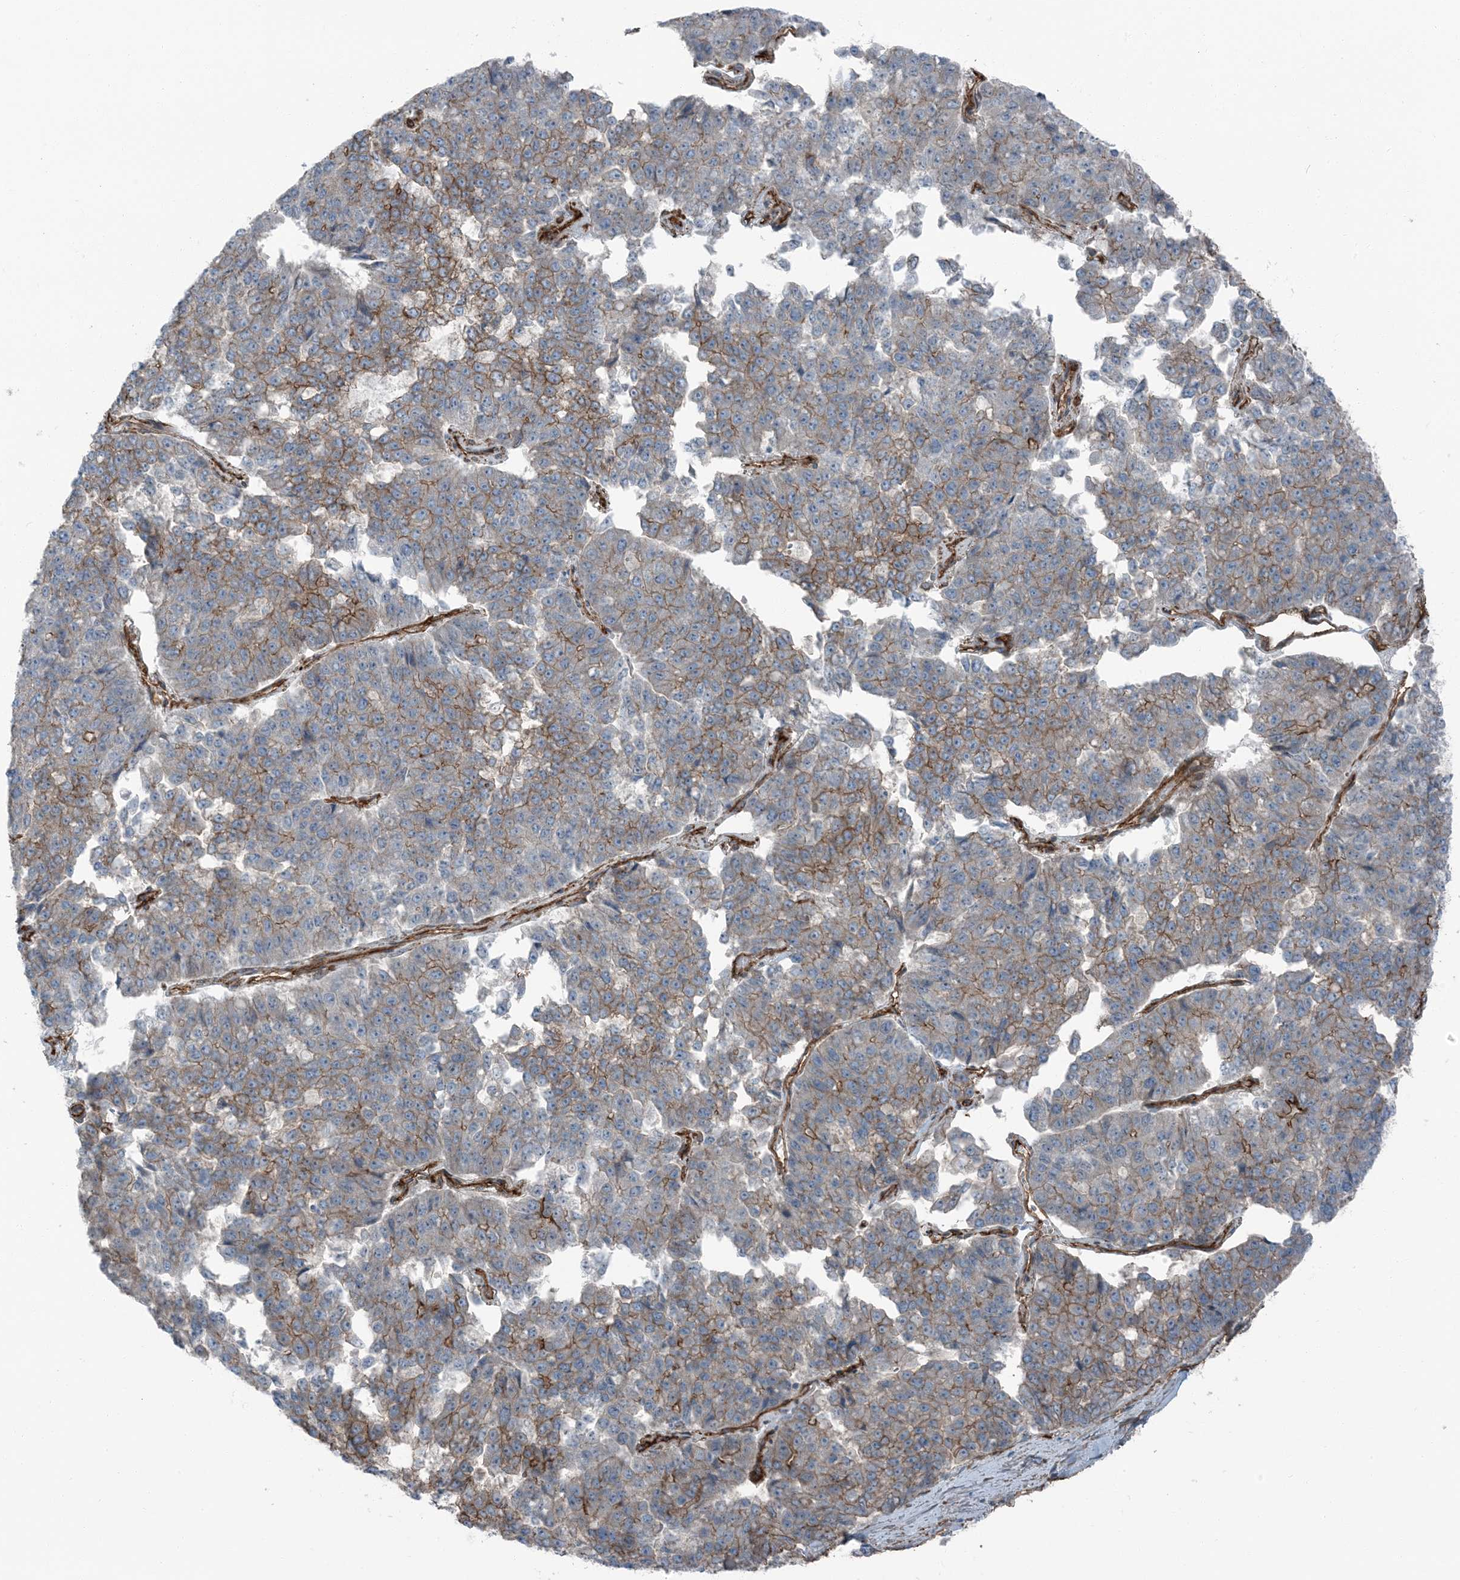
{"staining": {"intensity": "moderate", "quantity": "25%-75%", "location": "cytoplasmic/membranous"}, "tissue": "pancreatic cancer", "cell_type": "Tumor cells", "image_type": "cancer", "snomed": [{"axis": "morphology", "description": "Adenocarcinoma, NOS"}, {"axis": "topography", "description": "Pancreas"}], "caption": "About 25%-75% of tumor cells in pancreatic adenocarcinoma exhibit moderate cytoplasmic/membranous protein positivity as visualized by brown immunohistochemical staining.", "gene": "ZFP90", "patient": {"sex": "male", "age": 50}}